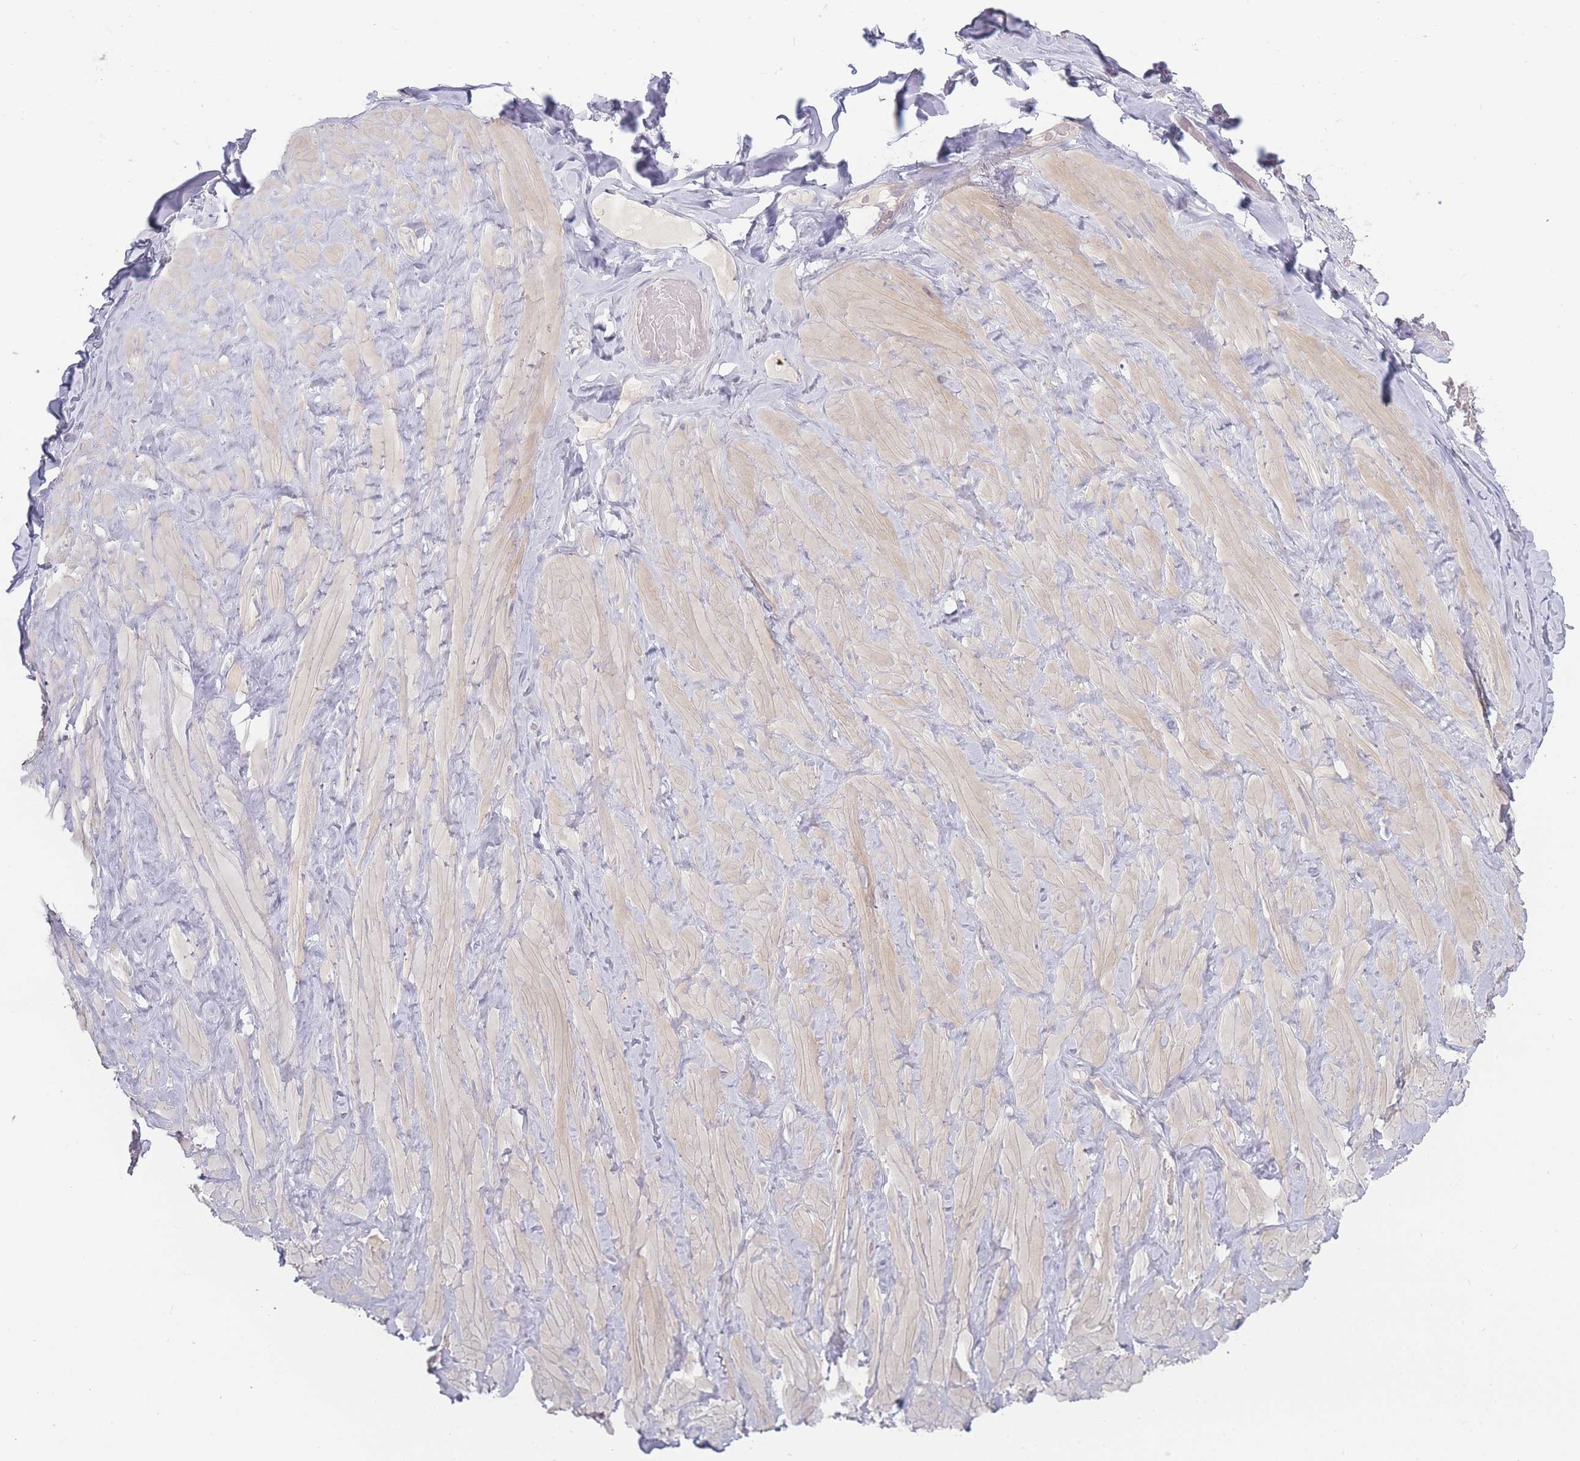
{"staining": {"intensity": "negative", "quantity": "none", "location": "none"}, "tissue": "adipose tissue", "cell_type": "Adipocytes", "image_type": "normal", "snomed": [{"axis": "morphology", "description": "Normal tissue, NOS"}, {"axis": "topography", "description": "Soft tissue"}, {"axis": "topography", "description": "Vascular tissue"}], "caption": "Normal adipose tissue was stained to show a protein in brown. There is no significant staining in adipocytes.", "gene": "SPHKAP", "patient": {"sex": "male", "age": 41}}